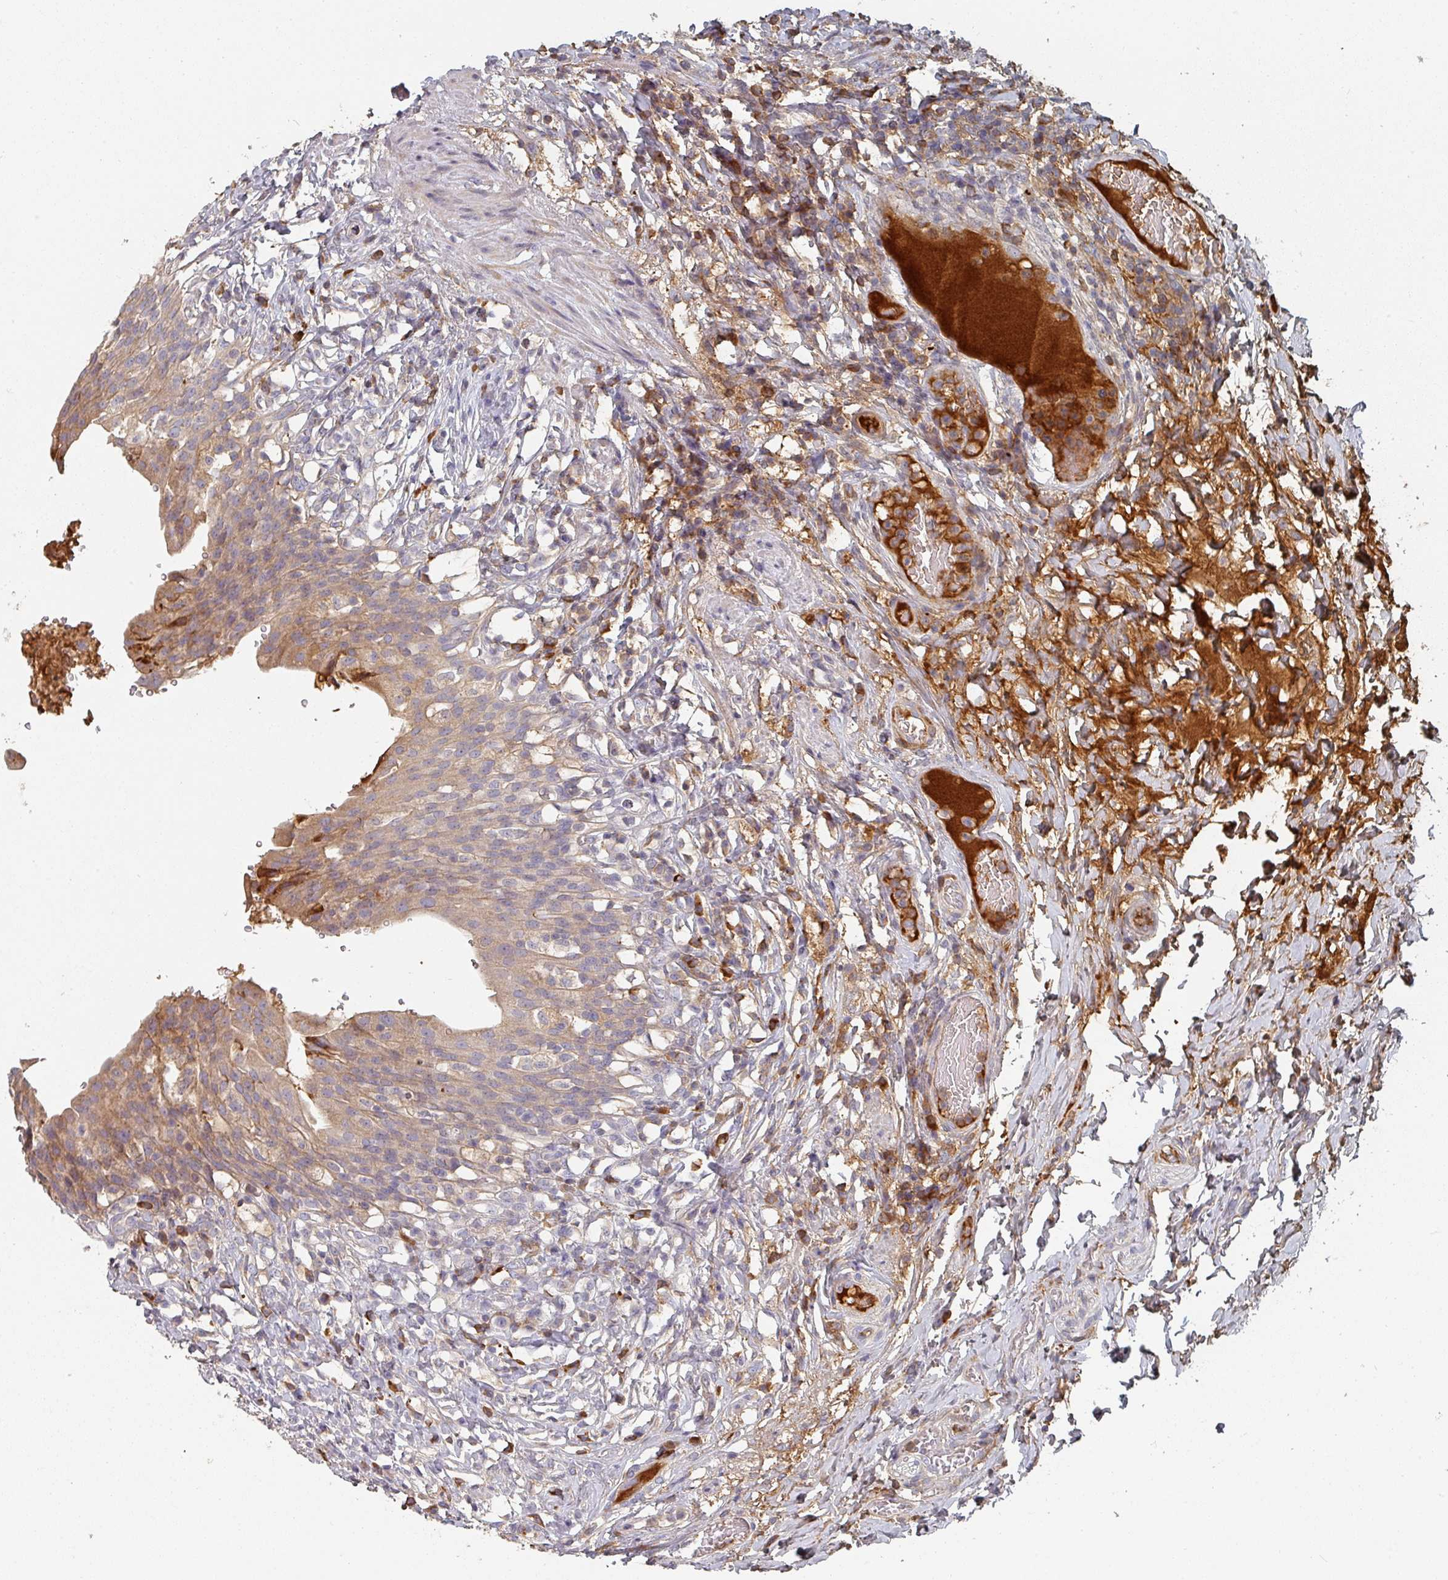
{"staining": {"intensity": "moderate", "quantity": ">75%", "location": "cytoplasmic/membranous"}, "tissue": "urinary bladder", "cell_type": "Urothelial cells", "image_type": "normal", "snomed": [{"axis": "morphology", "description": "Normal tissue, NOS"}, {"axis": "morphology", "description": "Inflammation, NOS"}, {"axis": "topography", "description": "Urinary bladder"}], "caption": "Unremarkable urinary bladder displays moderate cytoplasmic/membranous staining in approximately >75% of urothelial cells (IHC, brightfield microscopy, high magnification)..", "gene": "ENSG00000249773", "patient": {"sex": "male", "age": 64}}